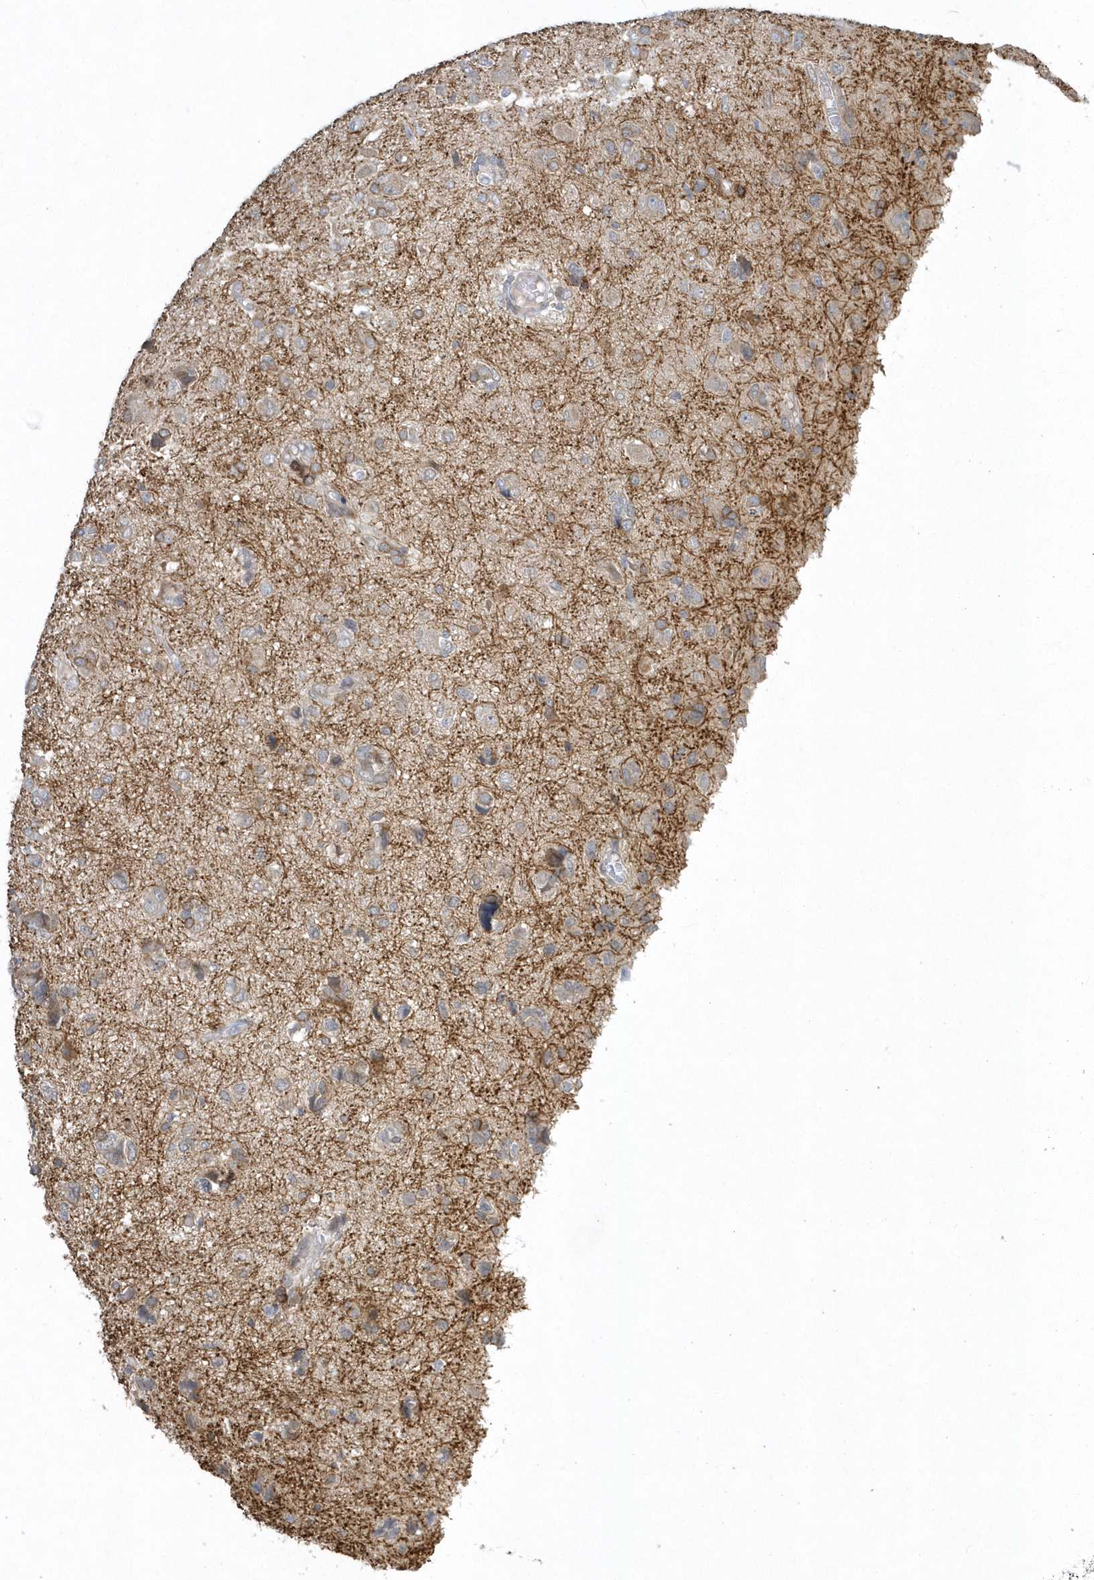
{"staining": {"intensity": "weak", "quantity": "<25%", "location": "cytoplasmic/membranous"}, "tissue": "glioma", "cell_type": "Tumor cells", "image_type": "cancer", "snomed": [{"axis": "morphology", "description": "Glioma, malignant, High grade"}, {"axis": "topography", "description": "Brain"}], "caption": "IHC histopathology image of glioma stained for a protein (brown), which displays no staining in tumor cells. Brightfield microscopy of immunohistochemistry (IHC) stained with DAB (3,3'-diaminobenzidine) (brown) and hematoxylin (blue), captured at high magnification.", "gene": "ZC3H12D", "patient": {"sex": "female", "age": 59}}